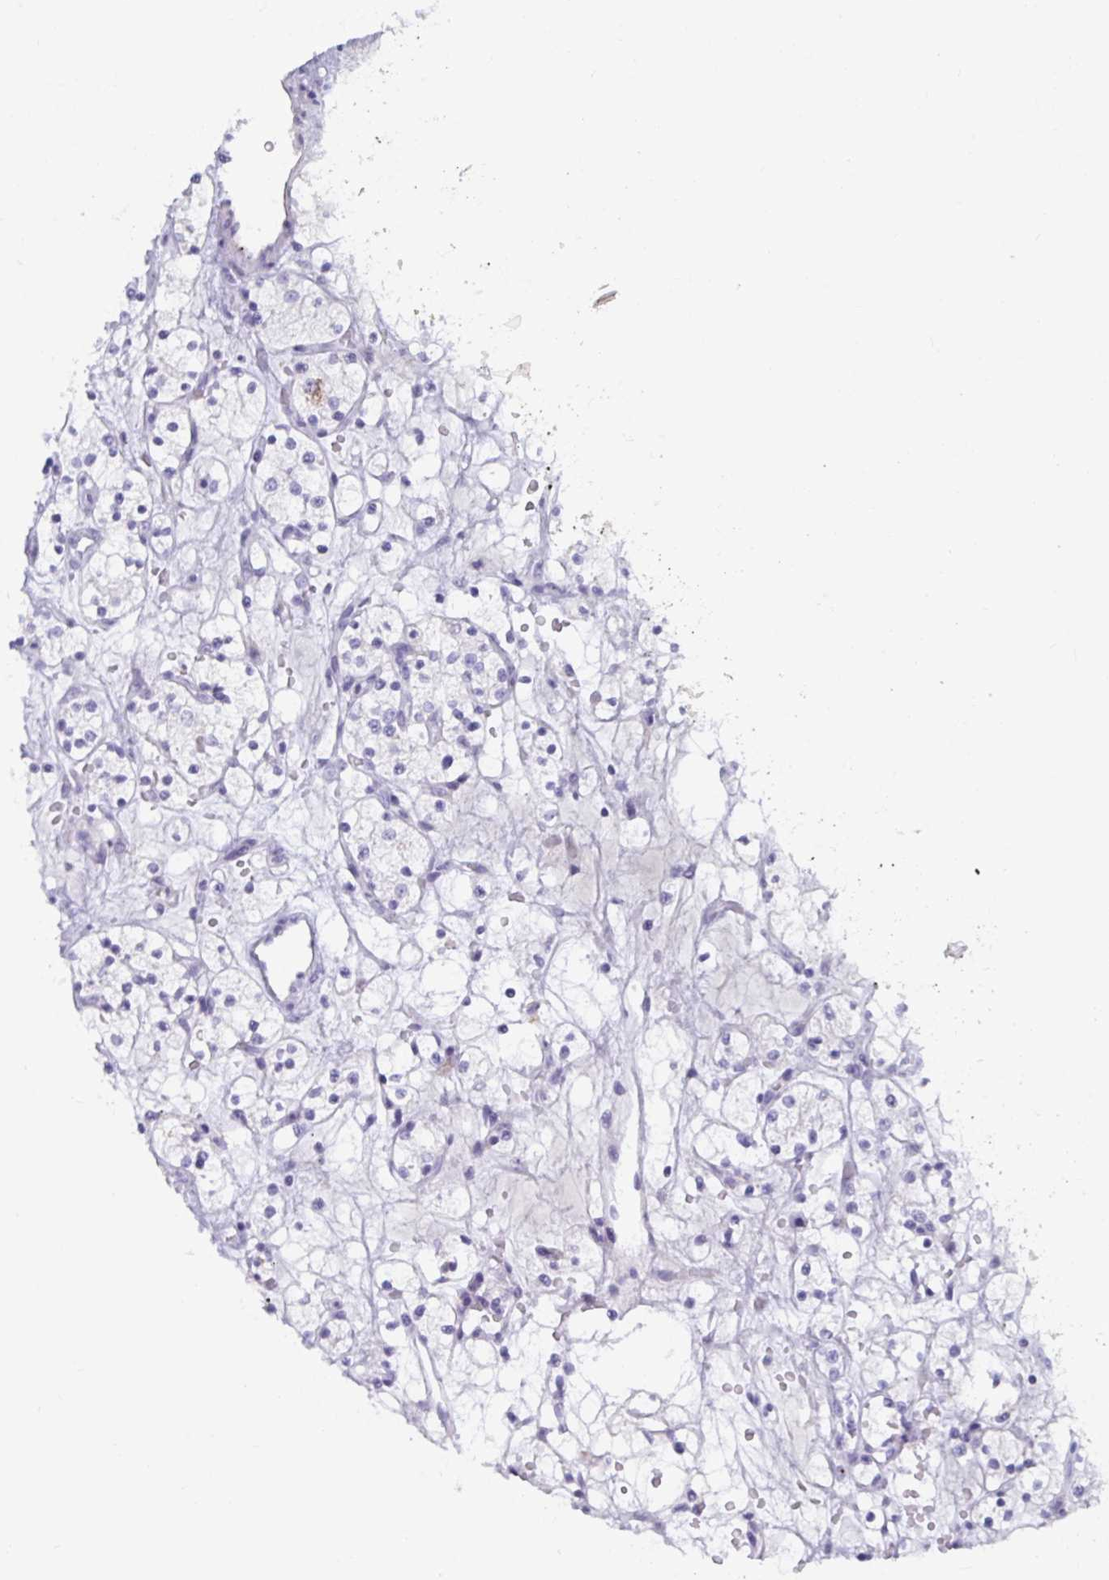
{"staining": {"intensity": "negative", "quantity": "none", "location": "none"}, "tissue": "renal cancer", "cell_type": "Tumor cells", "image_type": "cancer", "snomed": [{"axis": "morphology", "description": "Adenocarcinoma, NOS"}, {"axis": "topography", "description": "Kidney"}], "caption": "This is an immunohistochemistry (IHC) photomicrograph of human renal cancer (adenocarcinoma). There is no staining in tumor cells.", "gene": "NPY", "patient": {"sex": "female", "age": 60}}